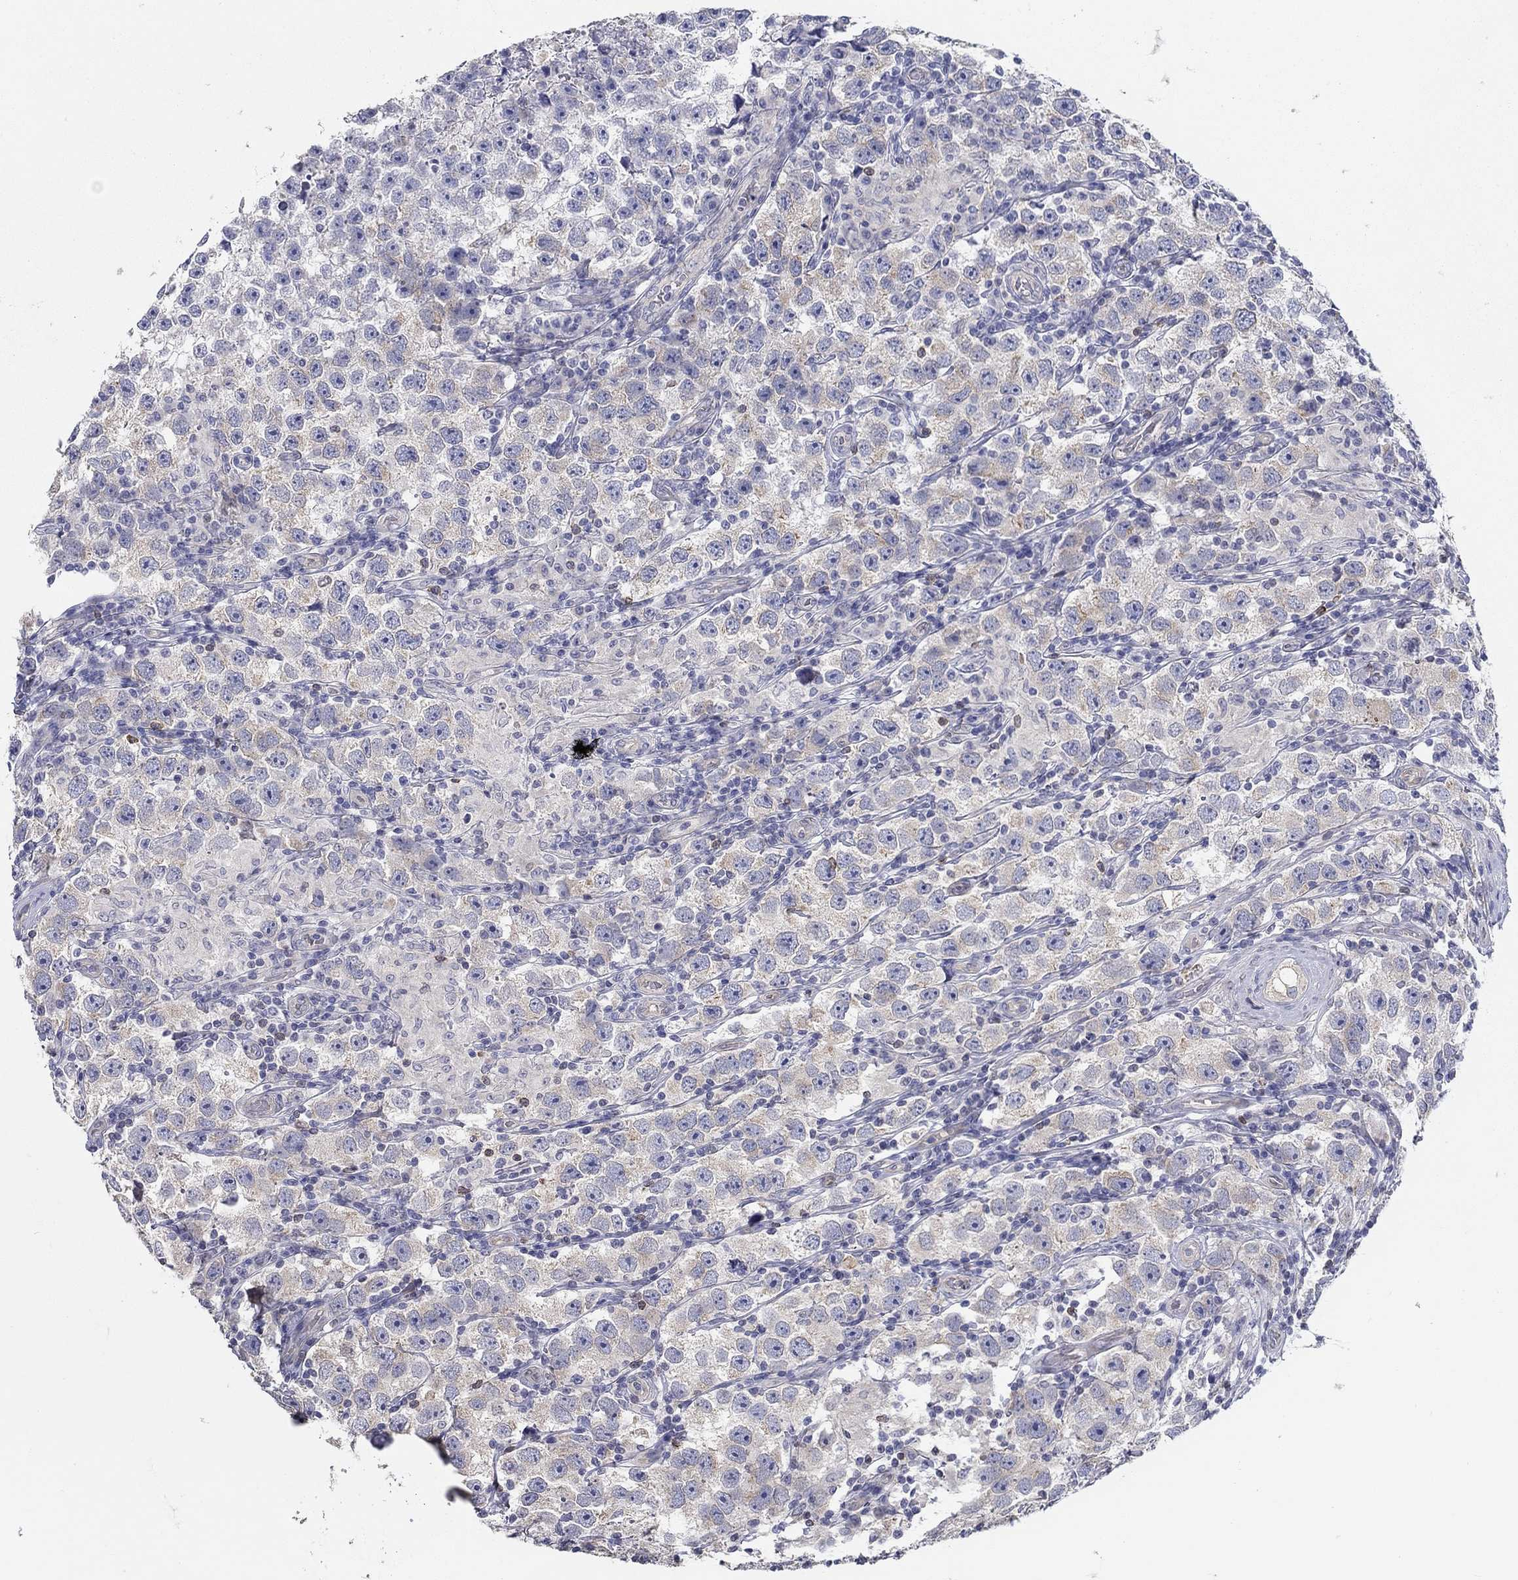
{"staining": {"intensity": "negative", "quantity": "none", "location": "none"}, "tissue": "testis cancer", "cell_type": "Tumor cells", "image_type": "cancer", "snomed": [{"axis": "morphology", "description": "Seminoma, NOS"}, {"axis": "topography", "description": "Testis"}], "caption": "High magnification brightfield microscopy of testis seminoma stained with DAB (3,3'-diaminobenzidine) (brown) and counterstained with hematoxylin (blue): tumor cells show no significant expression.", "gene": "ERMP1", "patient": {"sex": "male", "age": 26}}